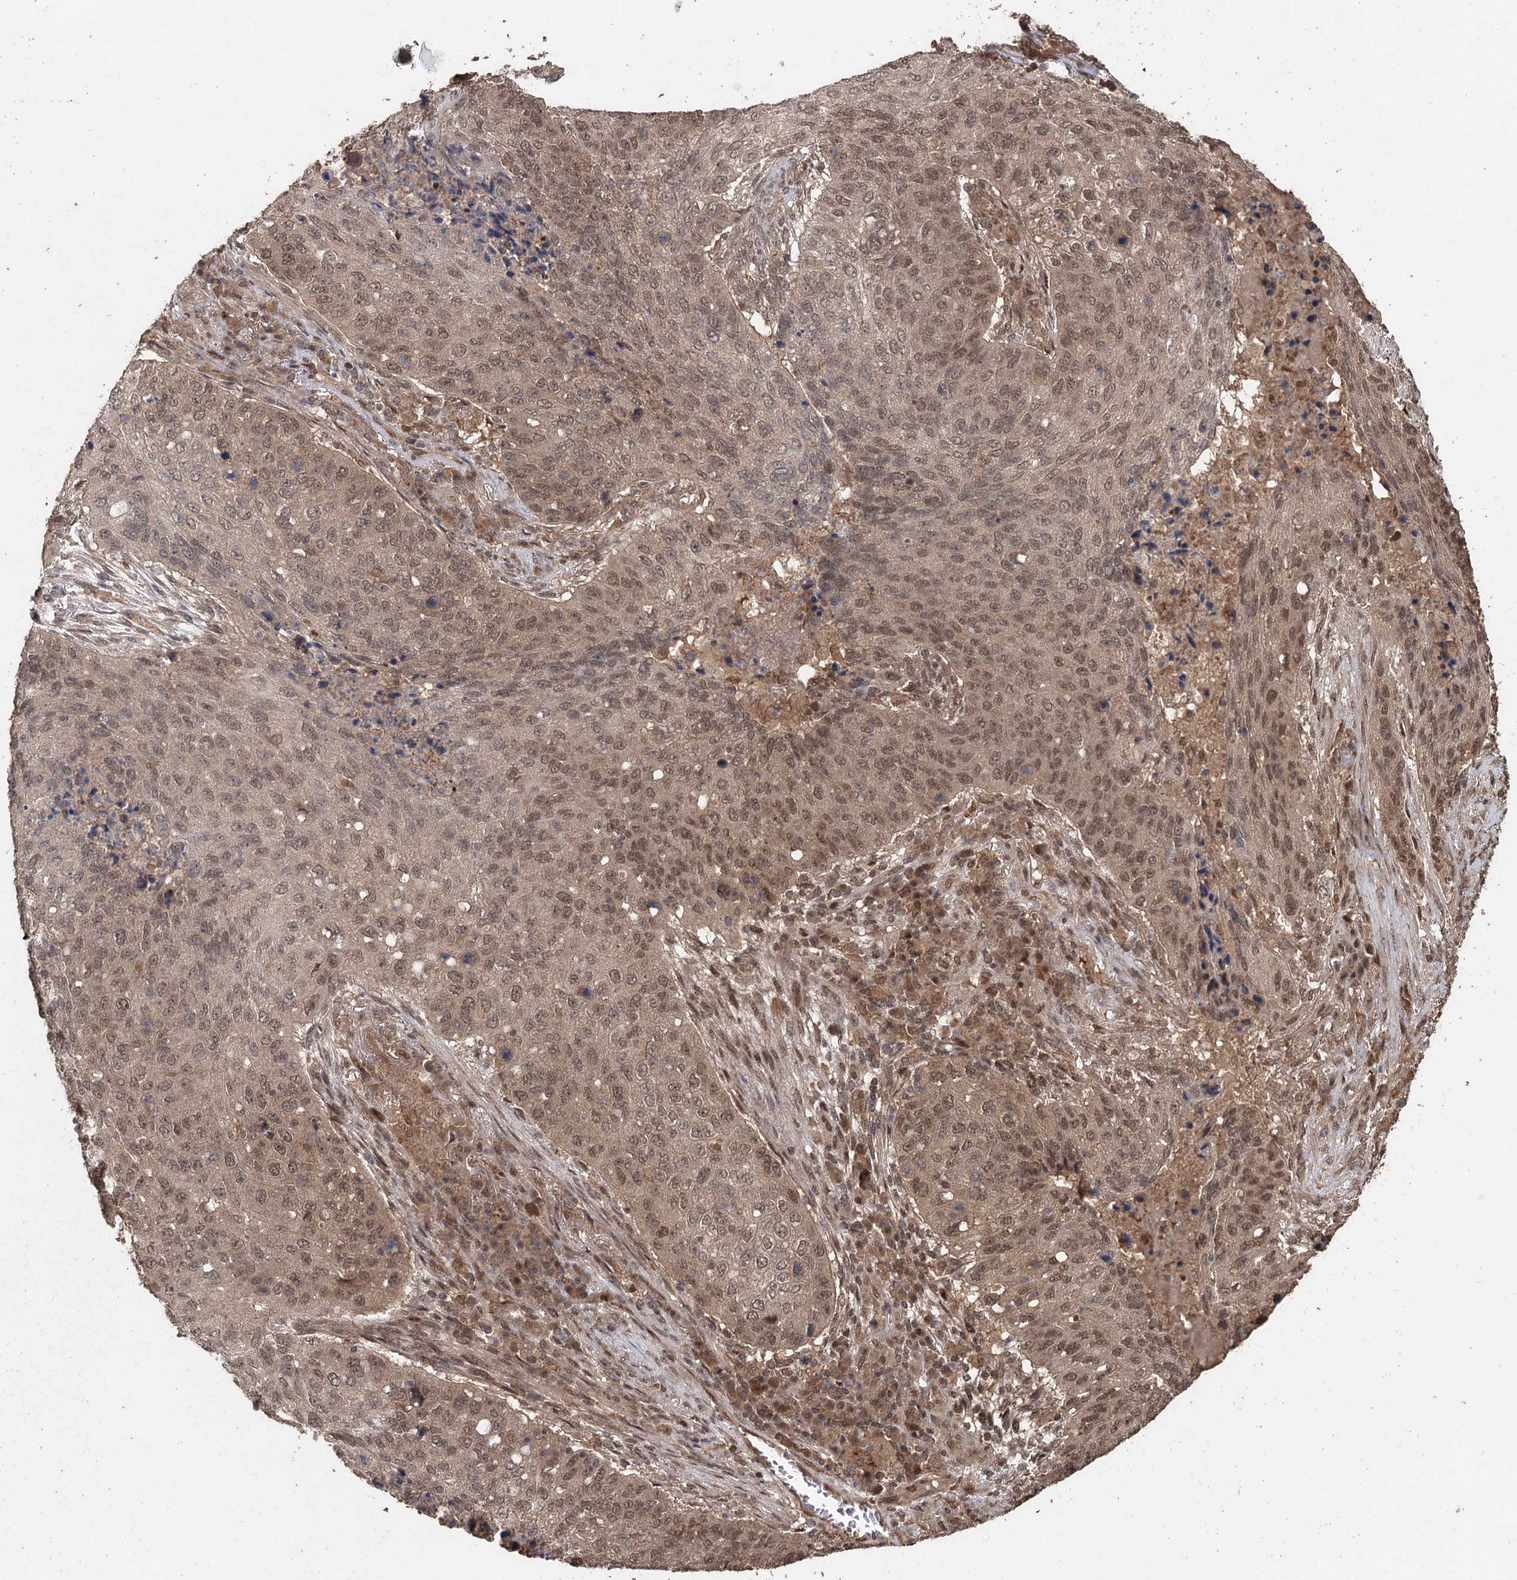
{"staining": {"intensity": "moderate", "quantity": ">75%", "location": "nuclear"}, "tissue": "lung cancer", "cell_type": "Tumor cells", "image_type": "cancer", "snomed": [{"axis": "morphology", "description": "Squamous cell carcinoma, NOS"}, {"axis": "topography", "description": "Lung"}], "caption": "Lung cancer stained with a brown dye shows moderate nuclear positive positivity in approximately >75% of tumor cells.", "gene": "FBXO7", "patient": {"sex": "female", "age": 63}}